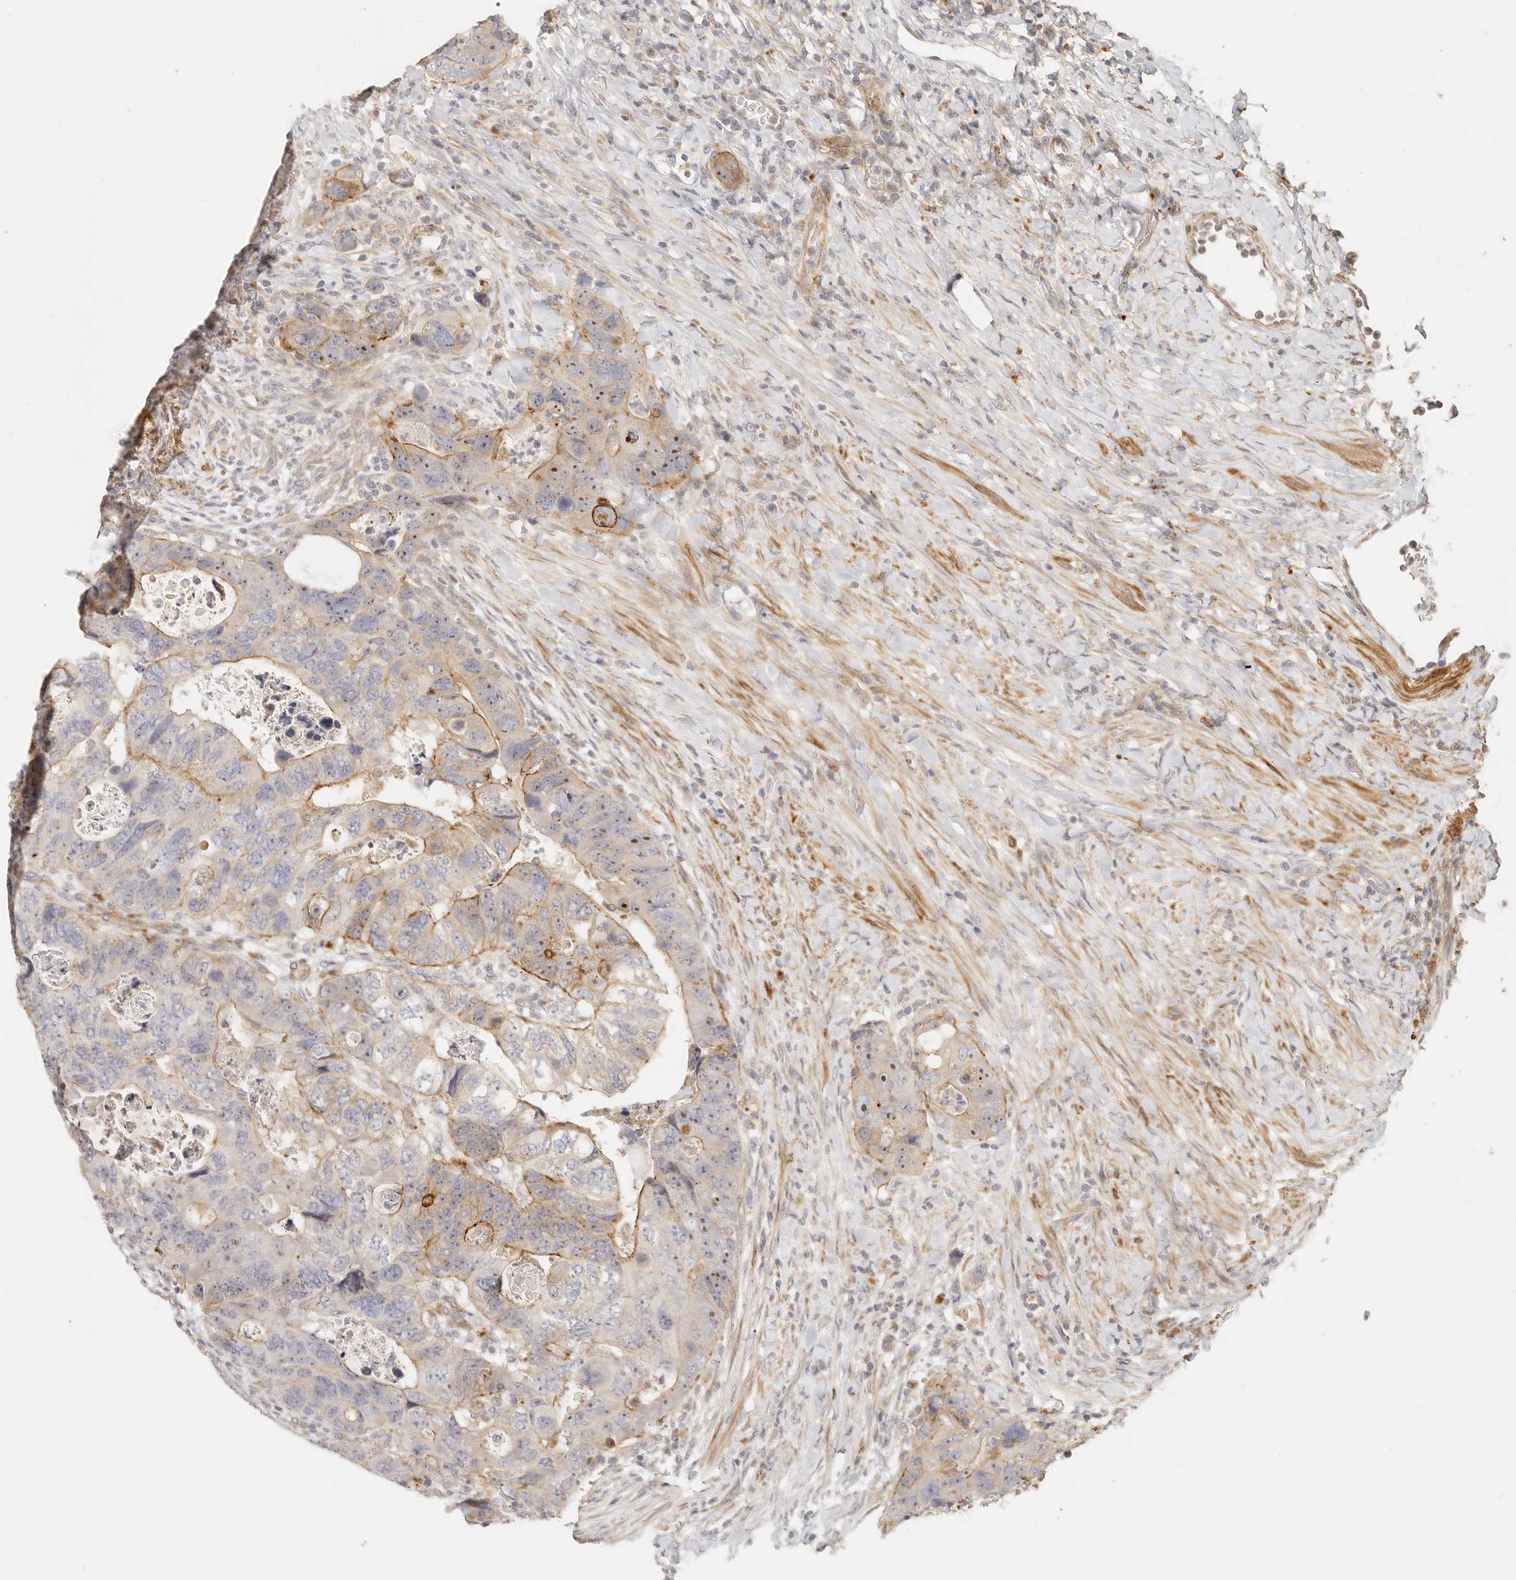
{"staining": {"intensity": "moderate", "quantity": "25%-75%", "location": "cytoplasmic/membranous,nuclear"}, "tissue": "colorectal cancer", "cell_type": "Tumor cells", "image_type": "cancer", "snomed": [{"axis": "morphology", "description": "Adenocarcinoma, NOS"}, {"axis": "topography", "description": "Rectum"}], "caption": "Colorectal adenocarcinoma stained for a protein (brown) shows moderate cytoplasmic/membranous and nuclear positive staining in about 25%-75% of tumor cells.", "gene": "PTPN22", "patient": {"sex": "male", "age": 59}}